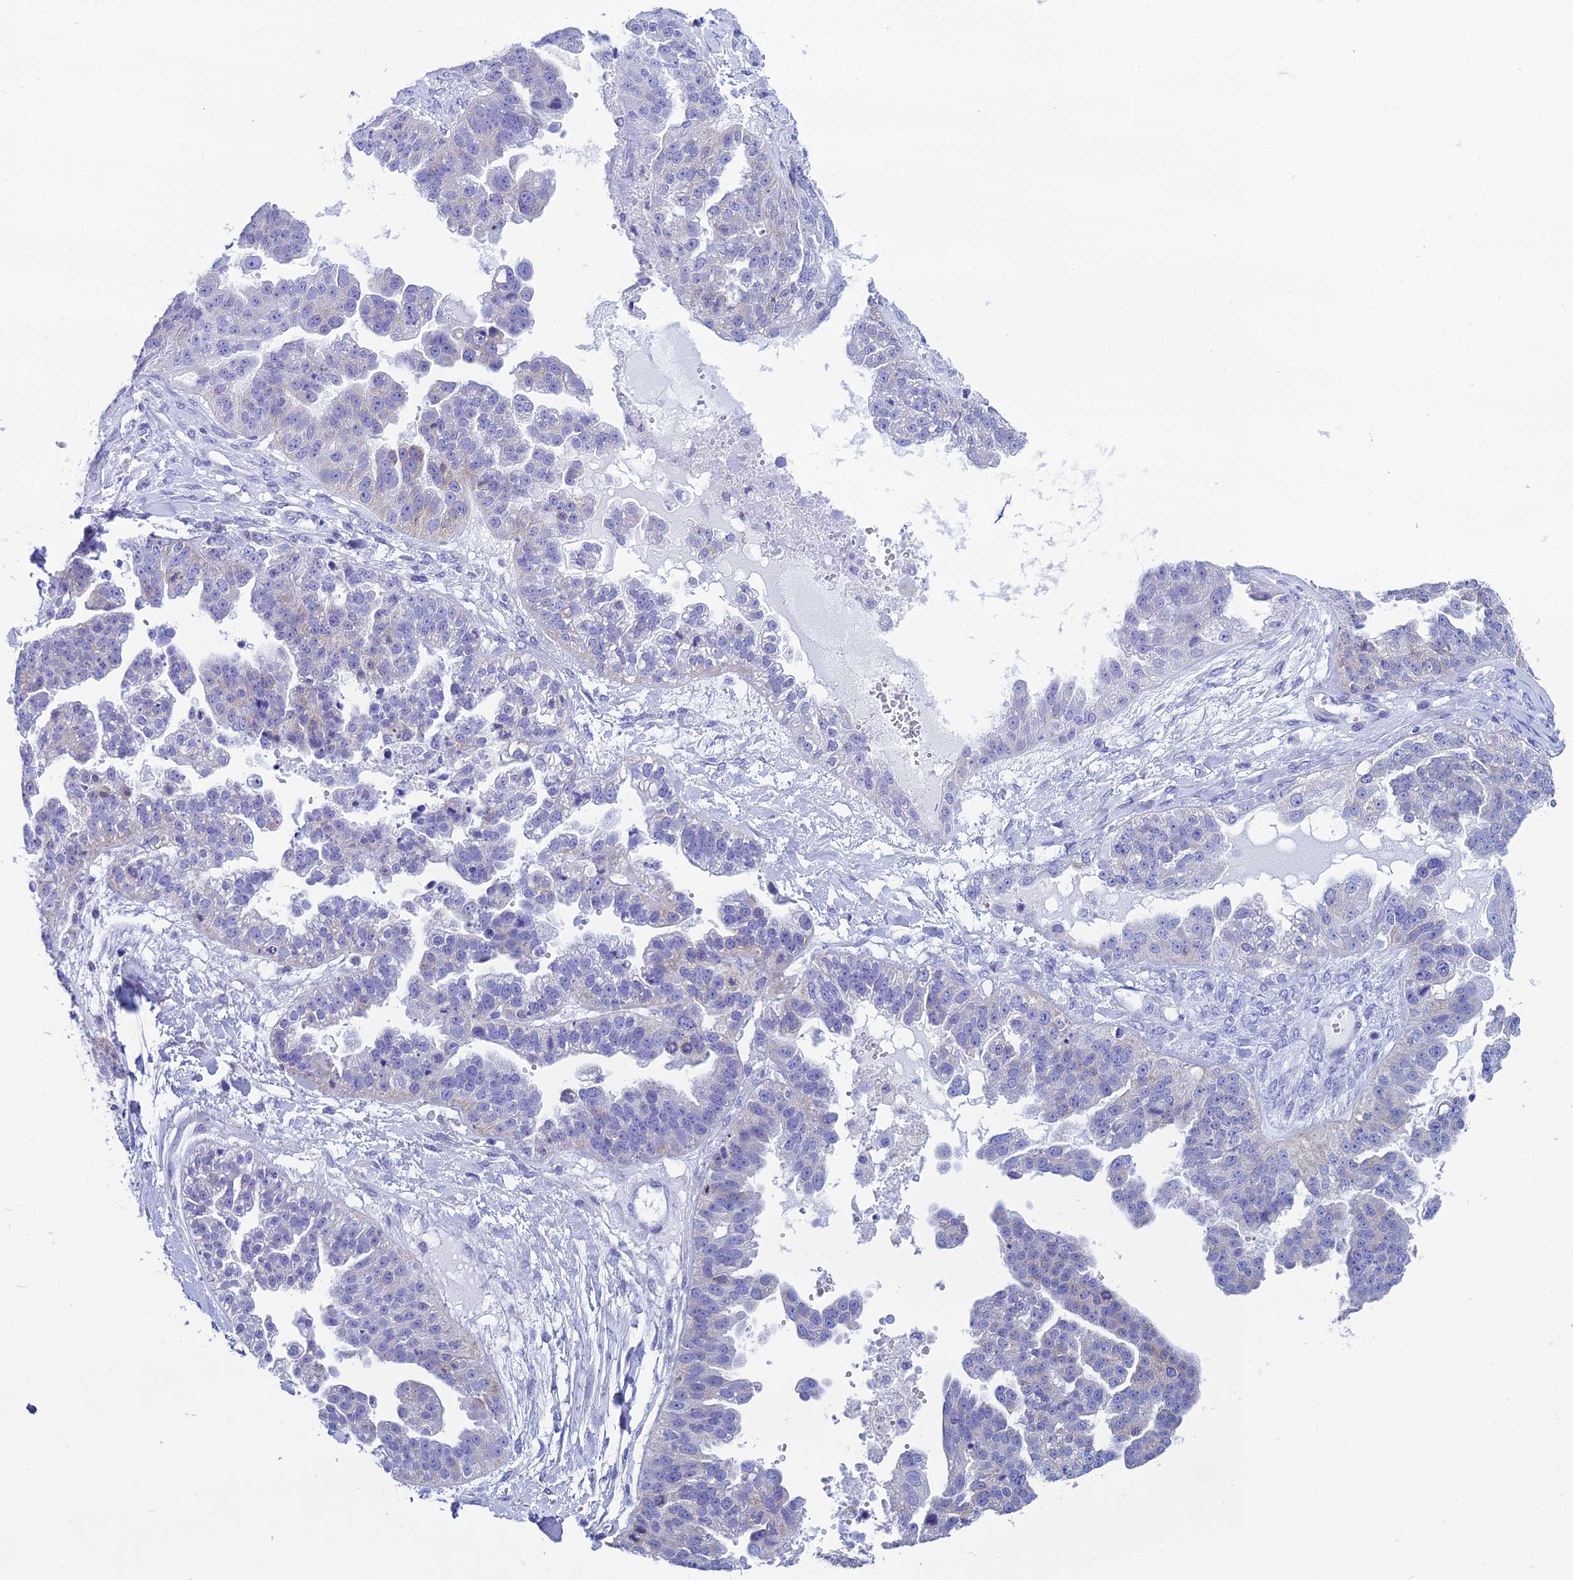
{"staining": {"intensity": "negative", "quantity": "none", "location": "none"}, "tissue": "ovarian cancer", "cell_type": "Tumor cells", "image_type": "cancer", "snomed": [{"axis": "morphology", "description": "Cystadenocarcinoma, serous, NOS"}, {"axis": "topography", "description": "Ovary"}], "caption": "DAB (3,3'-diaminobenzidine) immunohistochemical staining of ovarian cancer (serous cystadenocarcinoma) exhibits no significant expression in tumor cells.", "gene": "REEP4", "patient": {"sex": "female", "age": 58}}